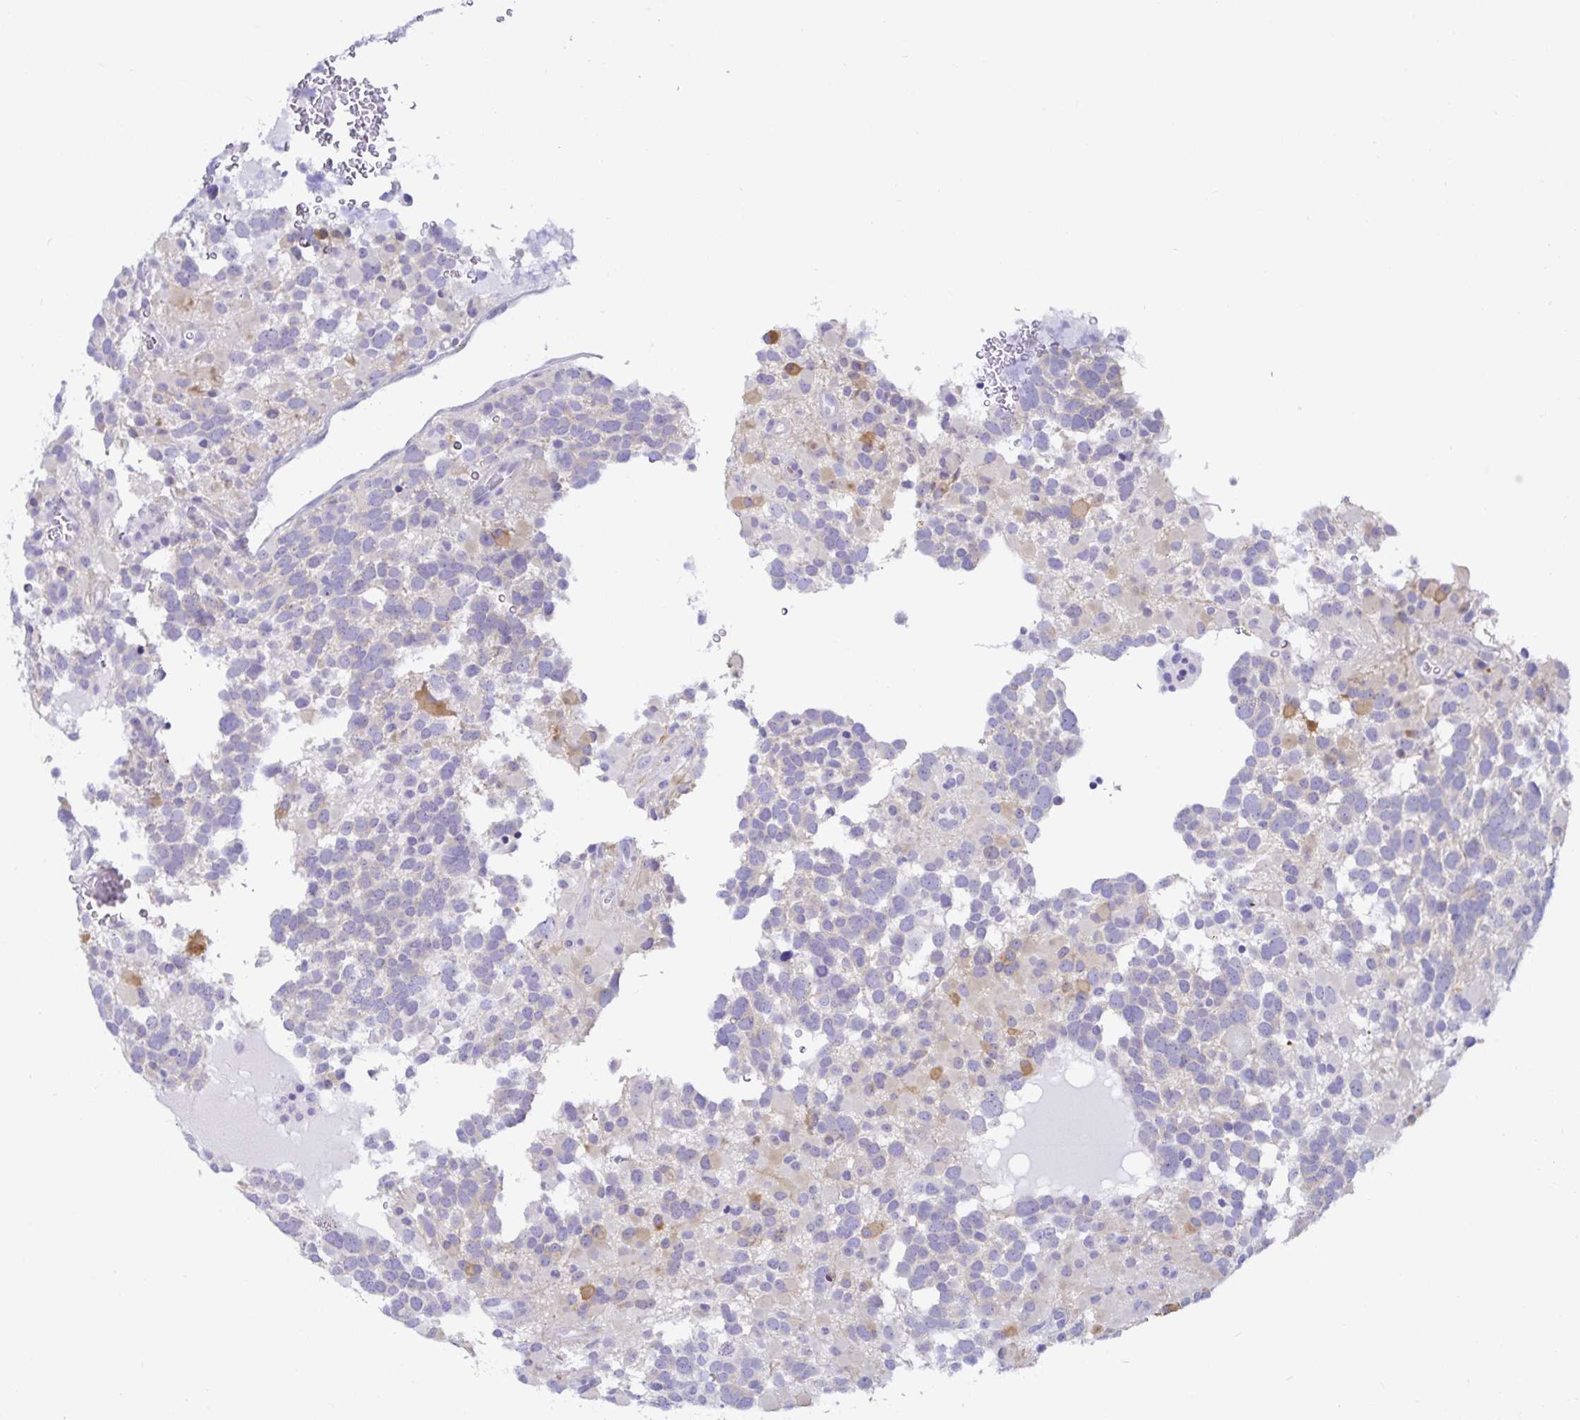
{"staining": {"intensity": "negative", "quantity": "none", "location": "none"}, "tissue": "glioma", "cell_type": "Tumor cells", "image_type": "cancer", "snomed": [{"axis": "morphology", "description": "Glioma, malignant, High grade"}, {"axis": "topography", "description": "Brain"}], "caption": "A high-resolution photomicrograph shows IHC staining of malignant glioma (high-grade), which reveals no significant expression in tumor cells.", "gene": "MON2", "patient": {"sex": "female", "age": 40}}